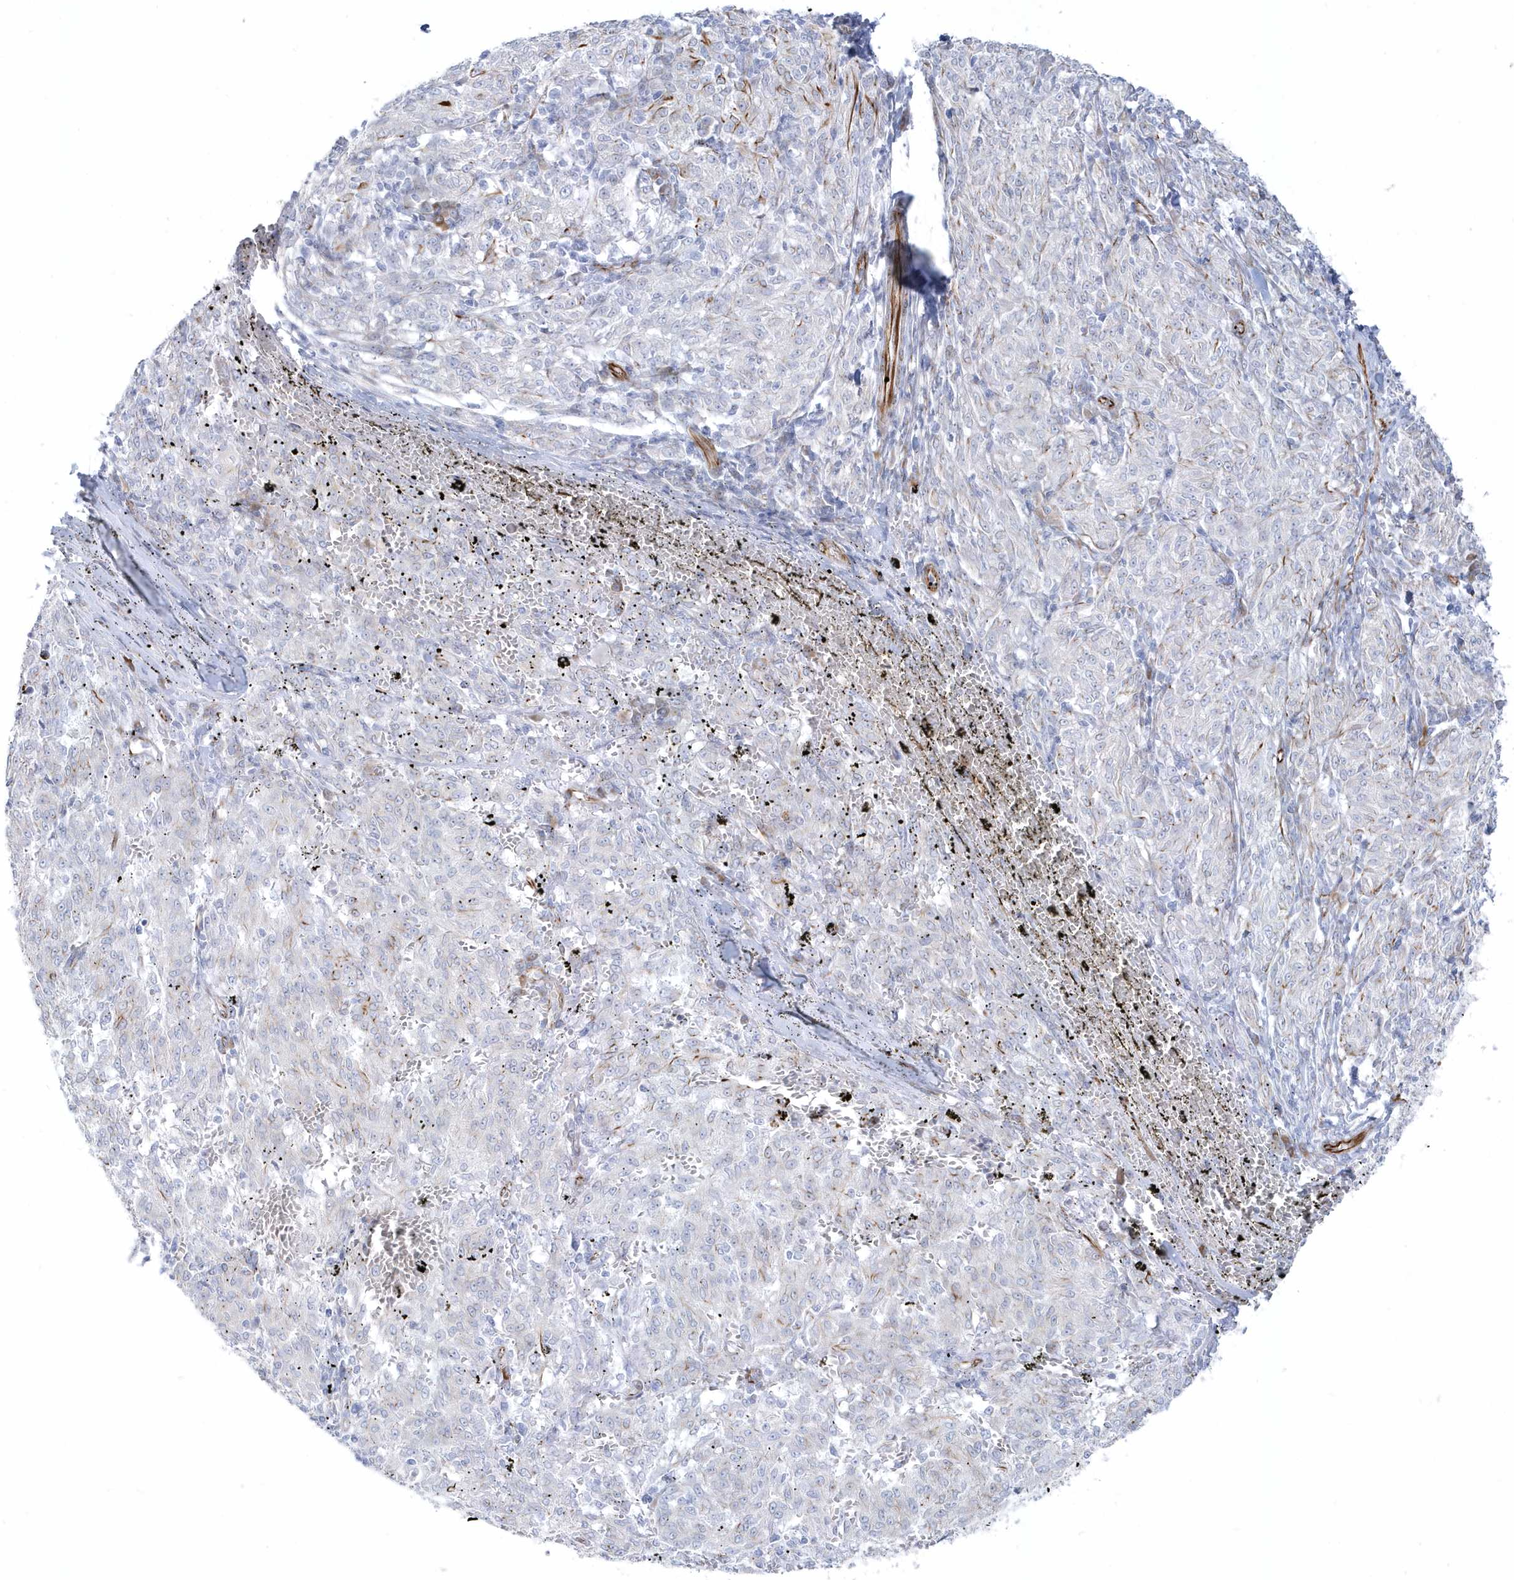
{"staining": {"intensity": "negative", "quantity": "none", "location": "none"}, "tissue": "melanoma", "cell_type": "Tumor cells", "image_type": "cancer", "snomed": [{"axis": "morphology", "description": "Malignant melanoma, NOS"}, {"axis": "topography", "description": "Skin"}], "caption": "Tumor cells show no significant staining in melanoma.", "gene": "PPIL6", "patient": {"sex": "female", "age": 72}}